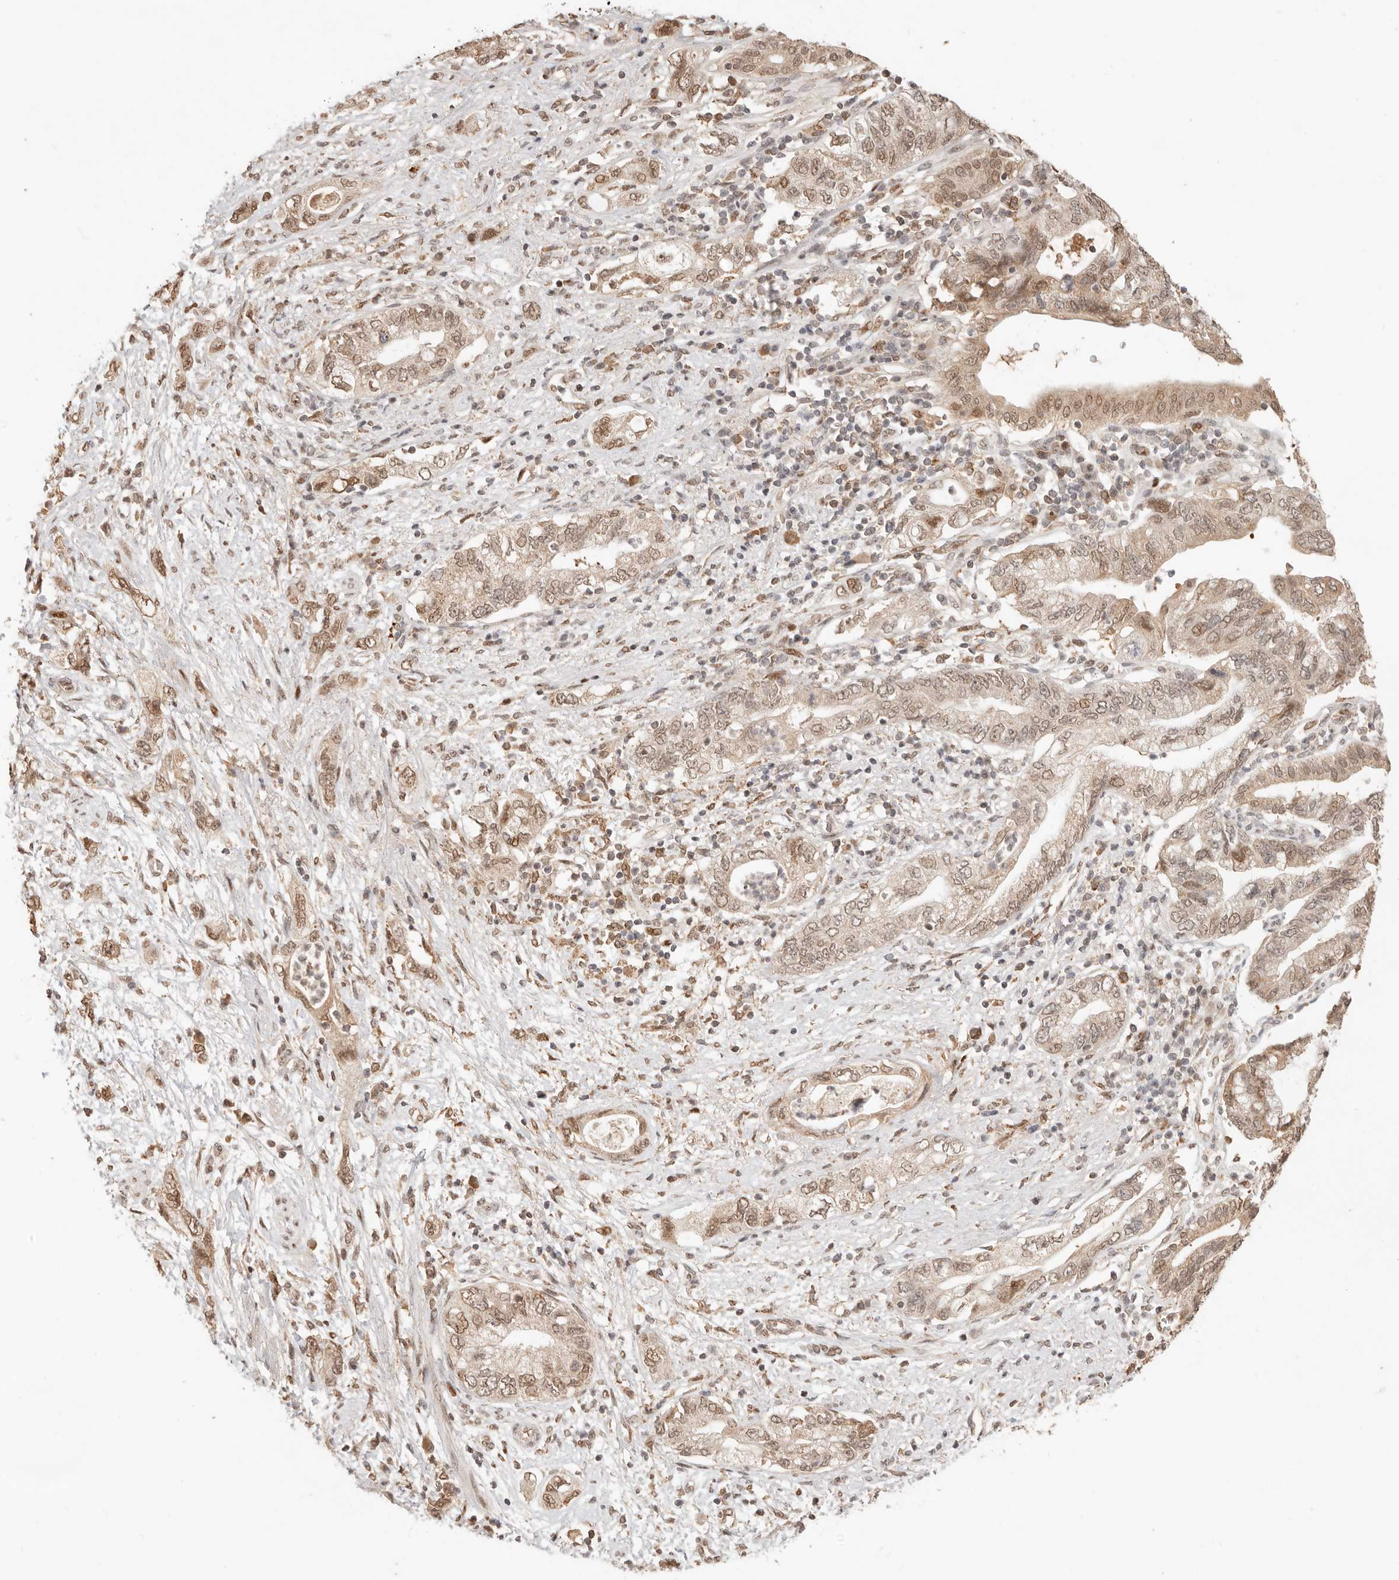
{"staining": {"intensity": "moderate", "quantity": ">75%", "location": "nuclear"}, "tissue": "pancreatic cancer", "cell_type": "Tumor cells", "image_type": "cancer", "snomed": [{"axis": "morphology", "description": "Adenocarcinoma, NOS"}, {"axis": "topography", "description": "Pancreas"}], "caption": "This micrograph demonstrates pancreatic cancer (adenocarcinoma) stained with IHC to label a protein in brown. The nuclear of tumor cells show moderate positivity for the protein. Nuclei are counter-stained blue.", "gene": "NPAS2", "patient": {"sex": "female", "age": 73}}